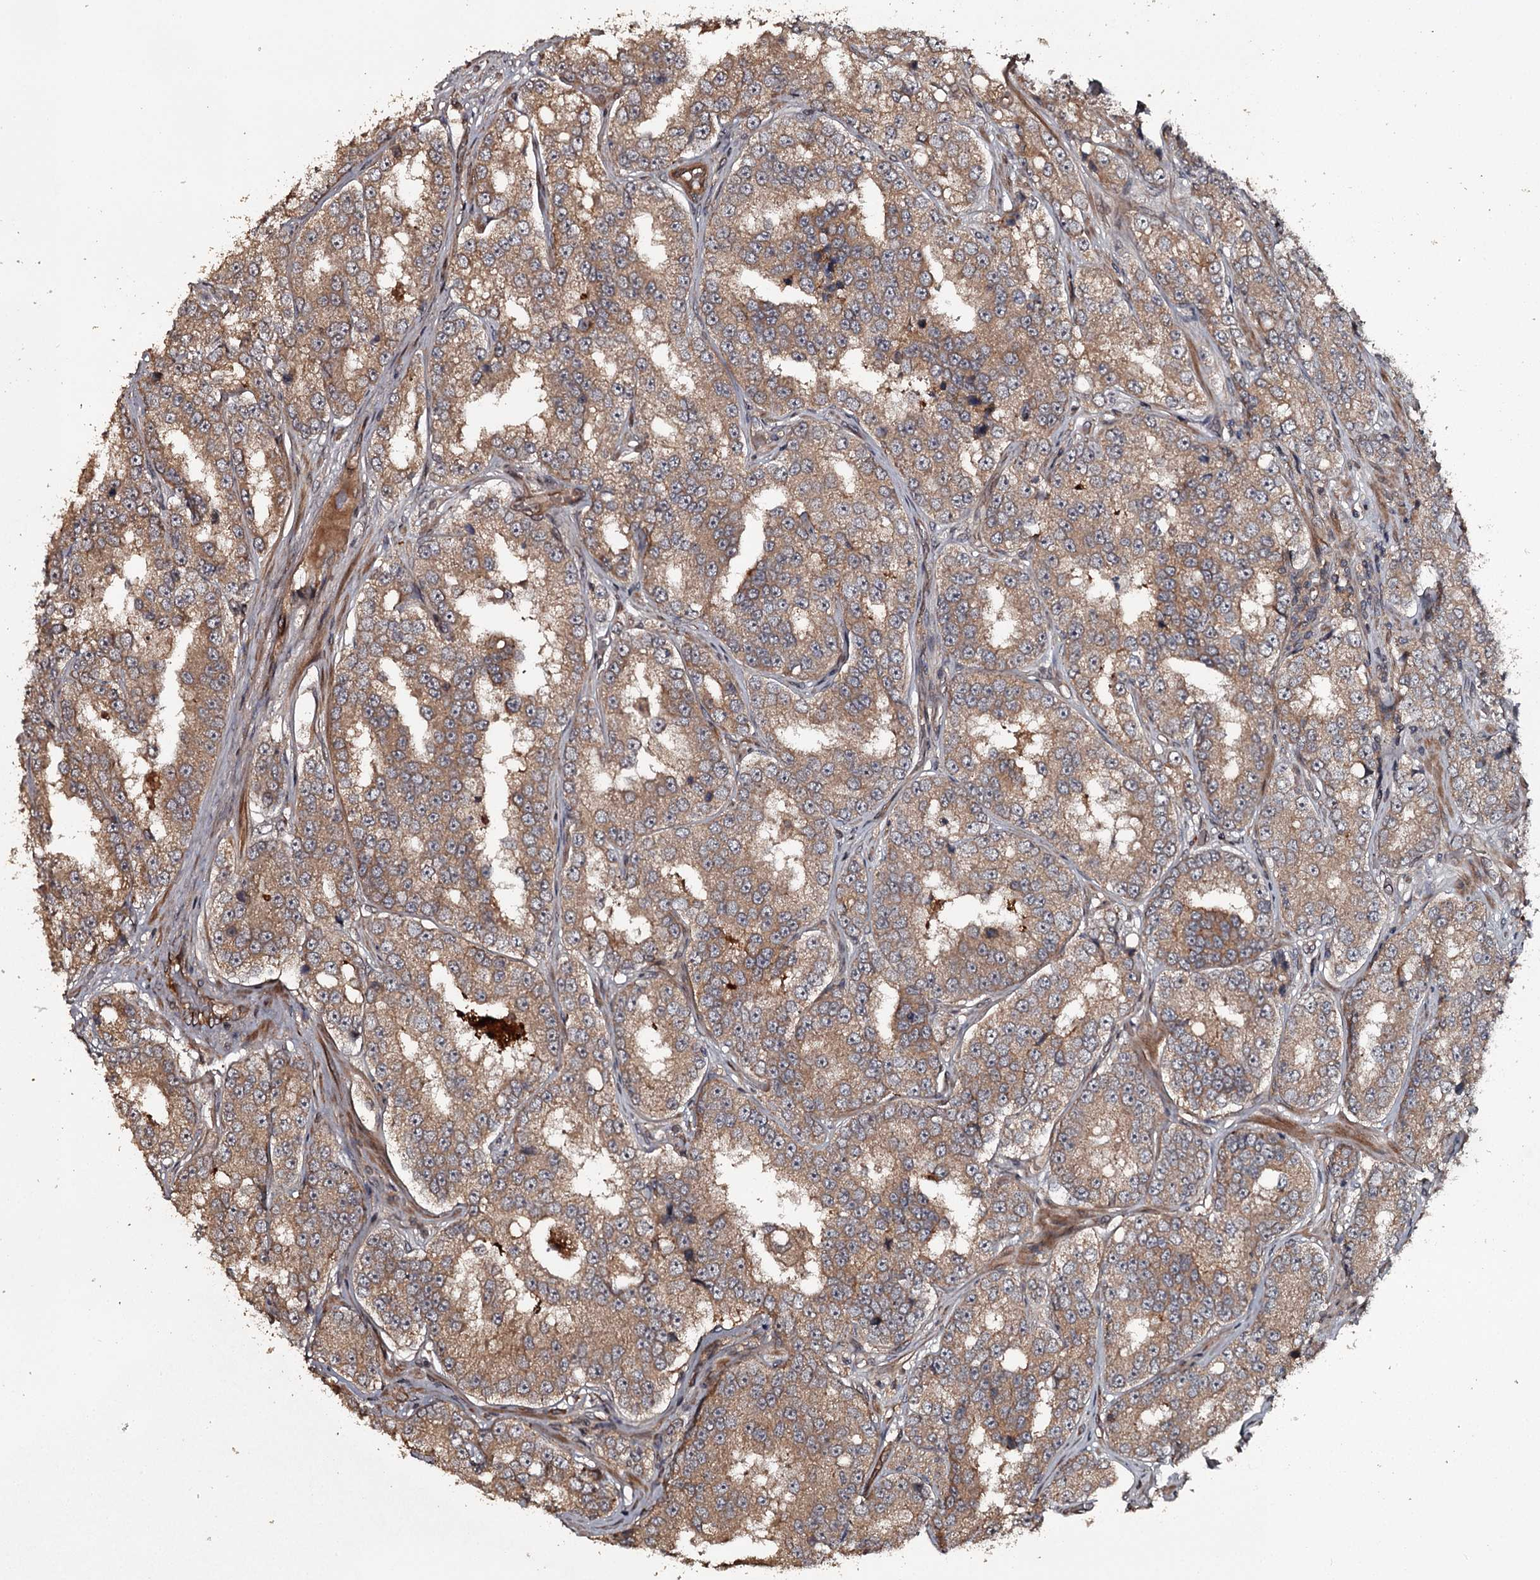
{"staining": {"intensity": "moderate", "quantity": ">75%", "location": "cytoplasmic/membranous"}, "tissue": "prostate cancer", "cell_type": "Tumor cells", "image_type": "cancer", "snomed": [{"axis": "morphology", "description": "Normal tissue, NOS"}, {"axis": "morphology", "description": "Adenocarcinoma, High grade"}, {"axis": "topography", "description": "Prostate"}], "caption": "DAB immunohistochemical staining of human prostate cancer (high-grade adenocarcinoma) exhibits moderate cytoplasmic/membranous protein expression in approximately >75% of tumor cells.", "gene": "RAB21", "patient": {"sex": "male", "age": 83}}